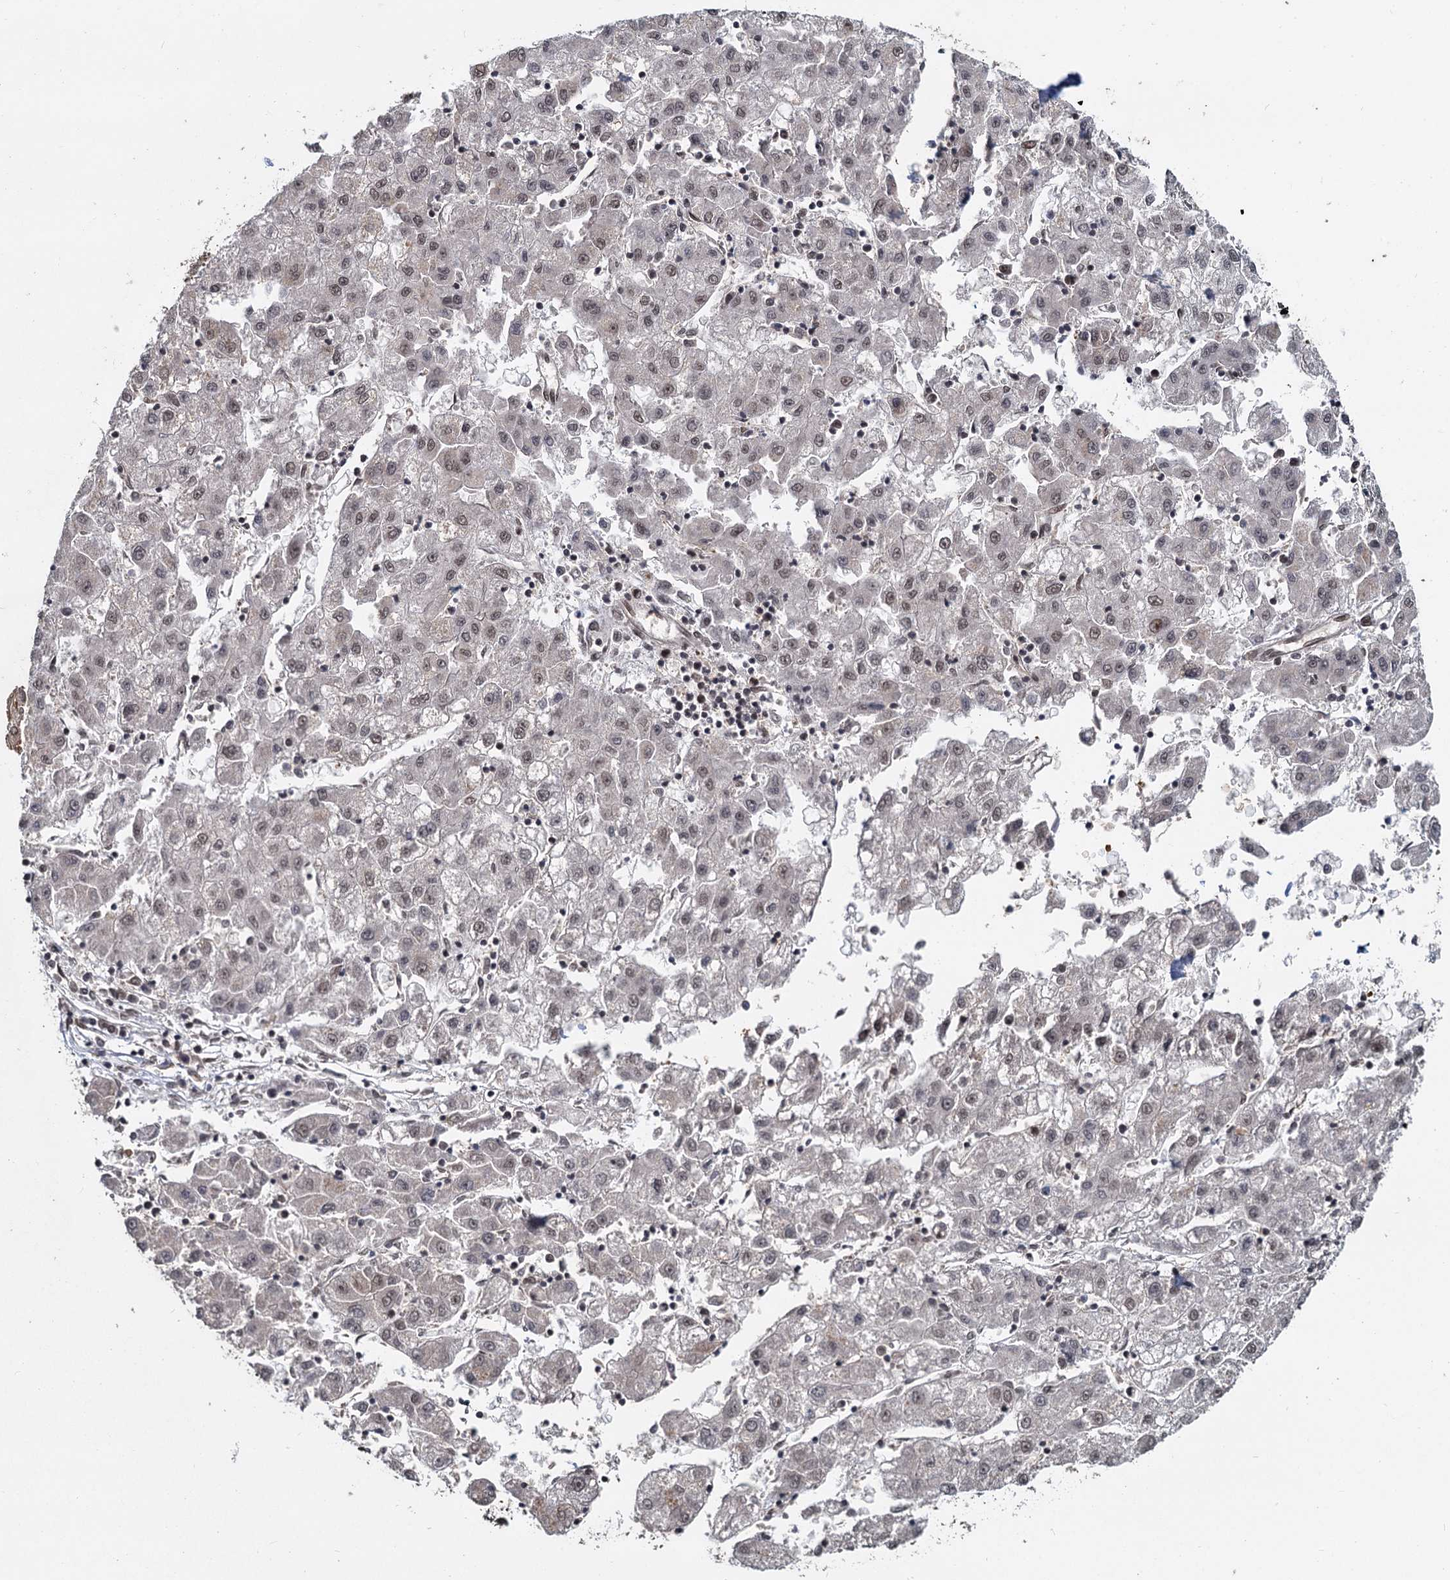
{"staining": {"intensity": "weak", "quantity": ">75%", "location": "nuclear"}, "tissue": "liver cancer", "cell_type": "Tumor cells", "image_type": "cancer", "snomed": [{"axis": "morphology", "description": "Carcinoma, Hepatocellular, NOS"}, {"axis": "topography", "description": "Liver"}], "caption": "The image exhibits a brown stain indicating the presence of a protein in the nuclear of tumor cells in liver cancer (hepatocellular carcinoma).", "gene": "FANCI", "patient": {"sex": "male", "age": 72}}